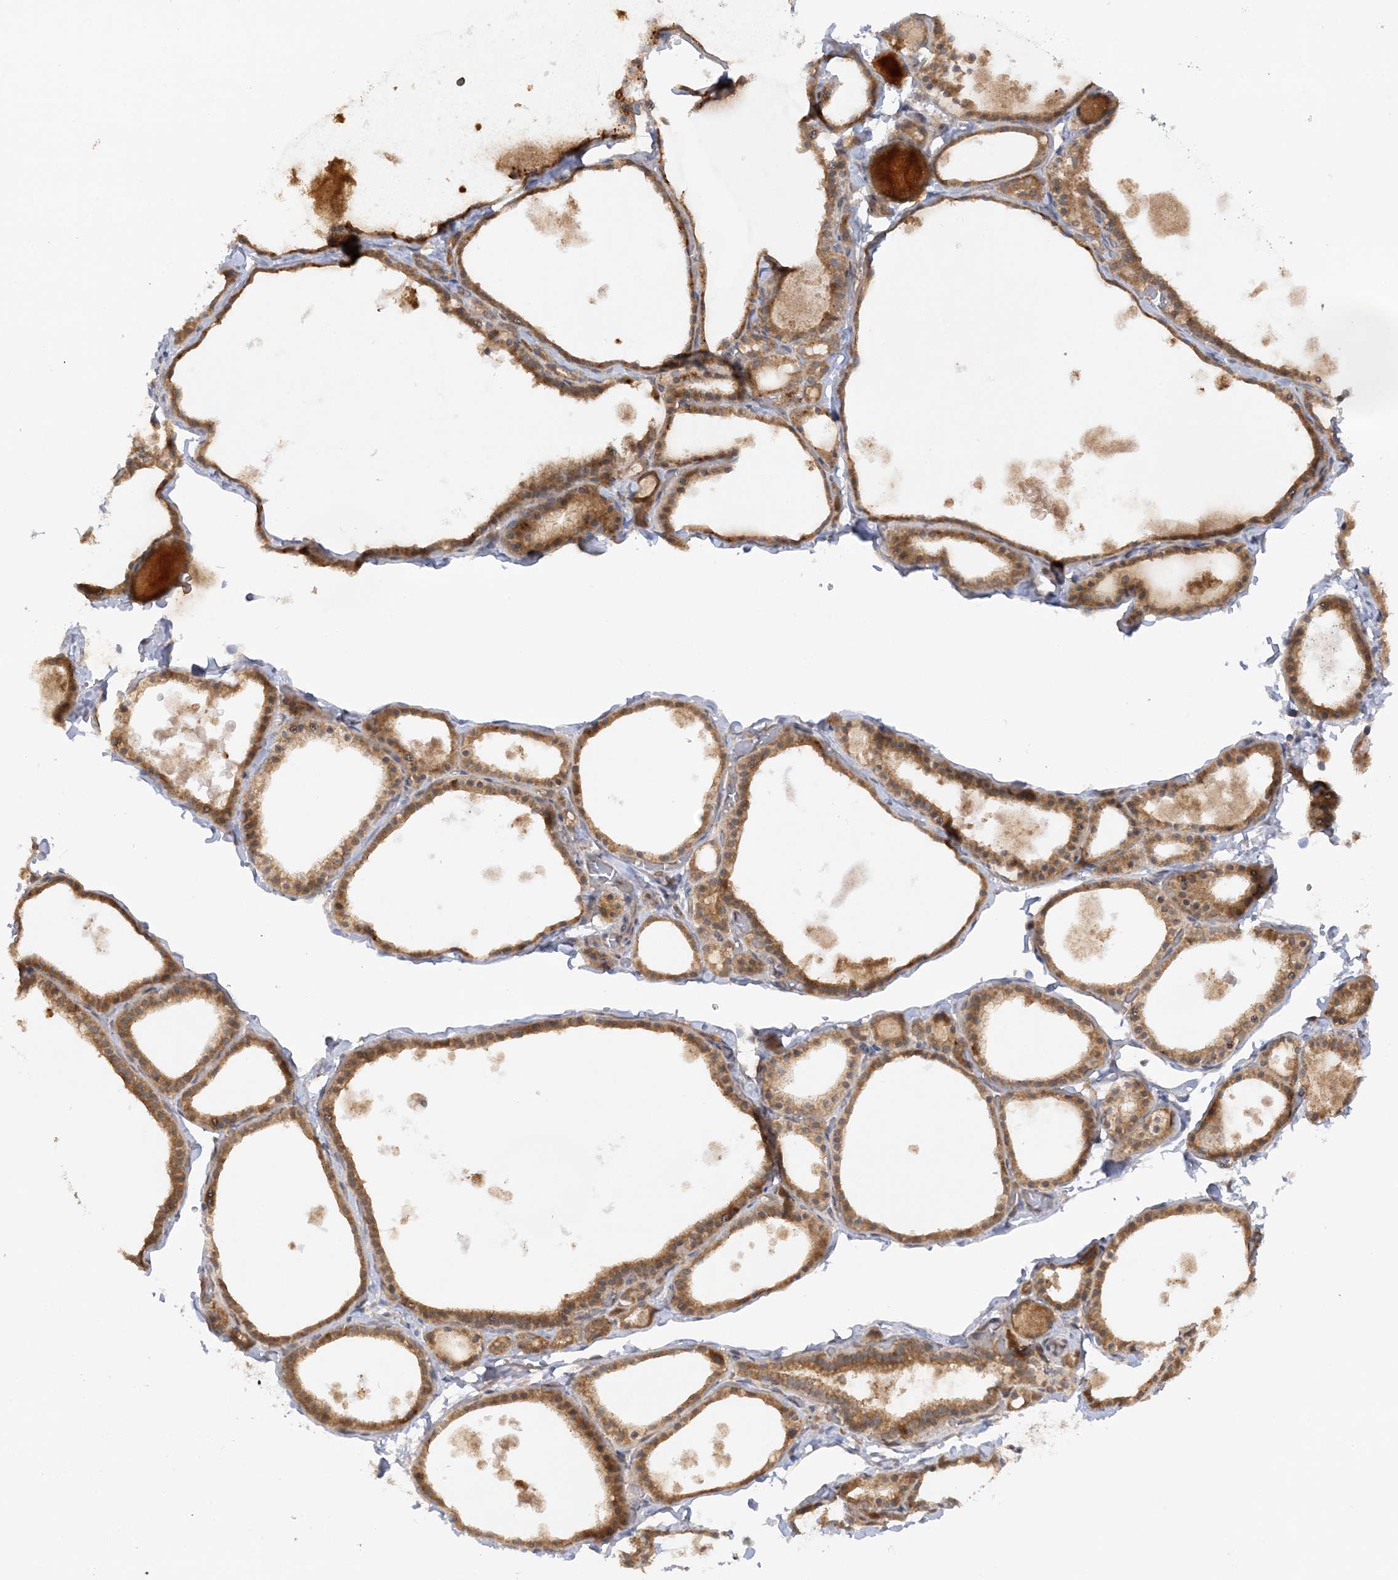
{"staining": {"intensity": "moderate", "quantity": ">75%", "location": "cytoplasmic/membranous"}, "tissue": "thyroid gland", "cell_type": "Glandular cells", "image_type": "normal", "snomed": [{"axis": "morphology", "description": "Normal tissue, NOS"}, {"axis": "topography", "description": "Thyroid gland"}], "caption": "Normal thyroid gland displays moderate cytoplasmic/membranous positivity in approximately >75% of glandular cells.", "gene": "MMADHC", "patient": {"sex": "male", "age": 56}}